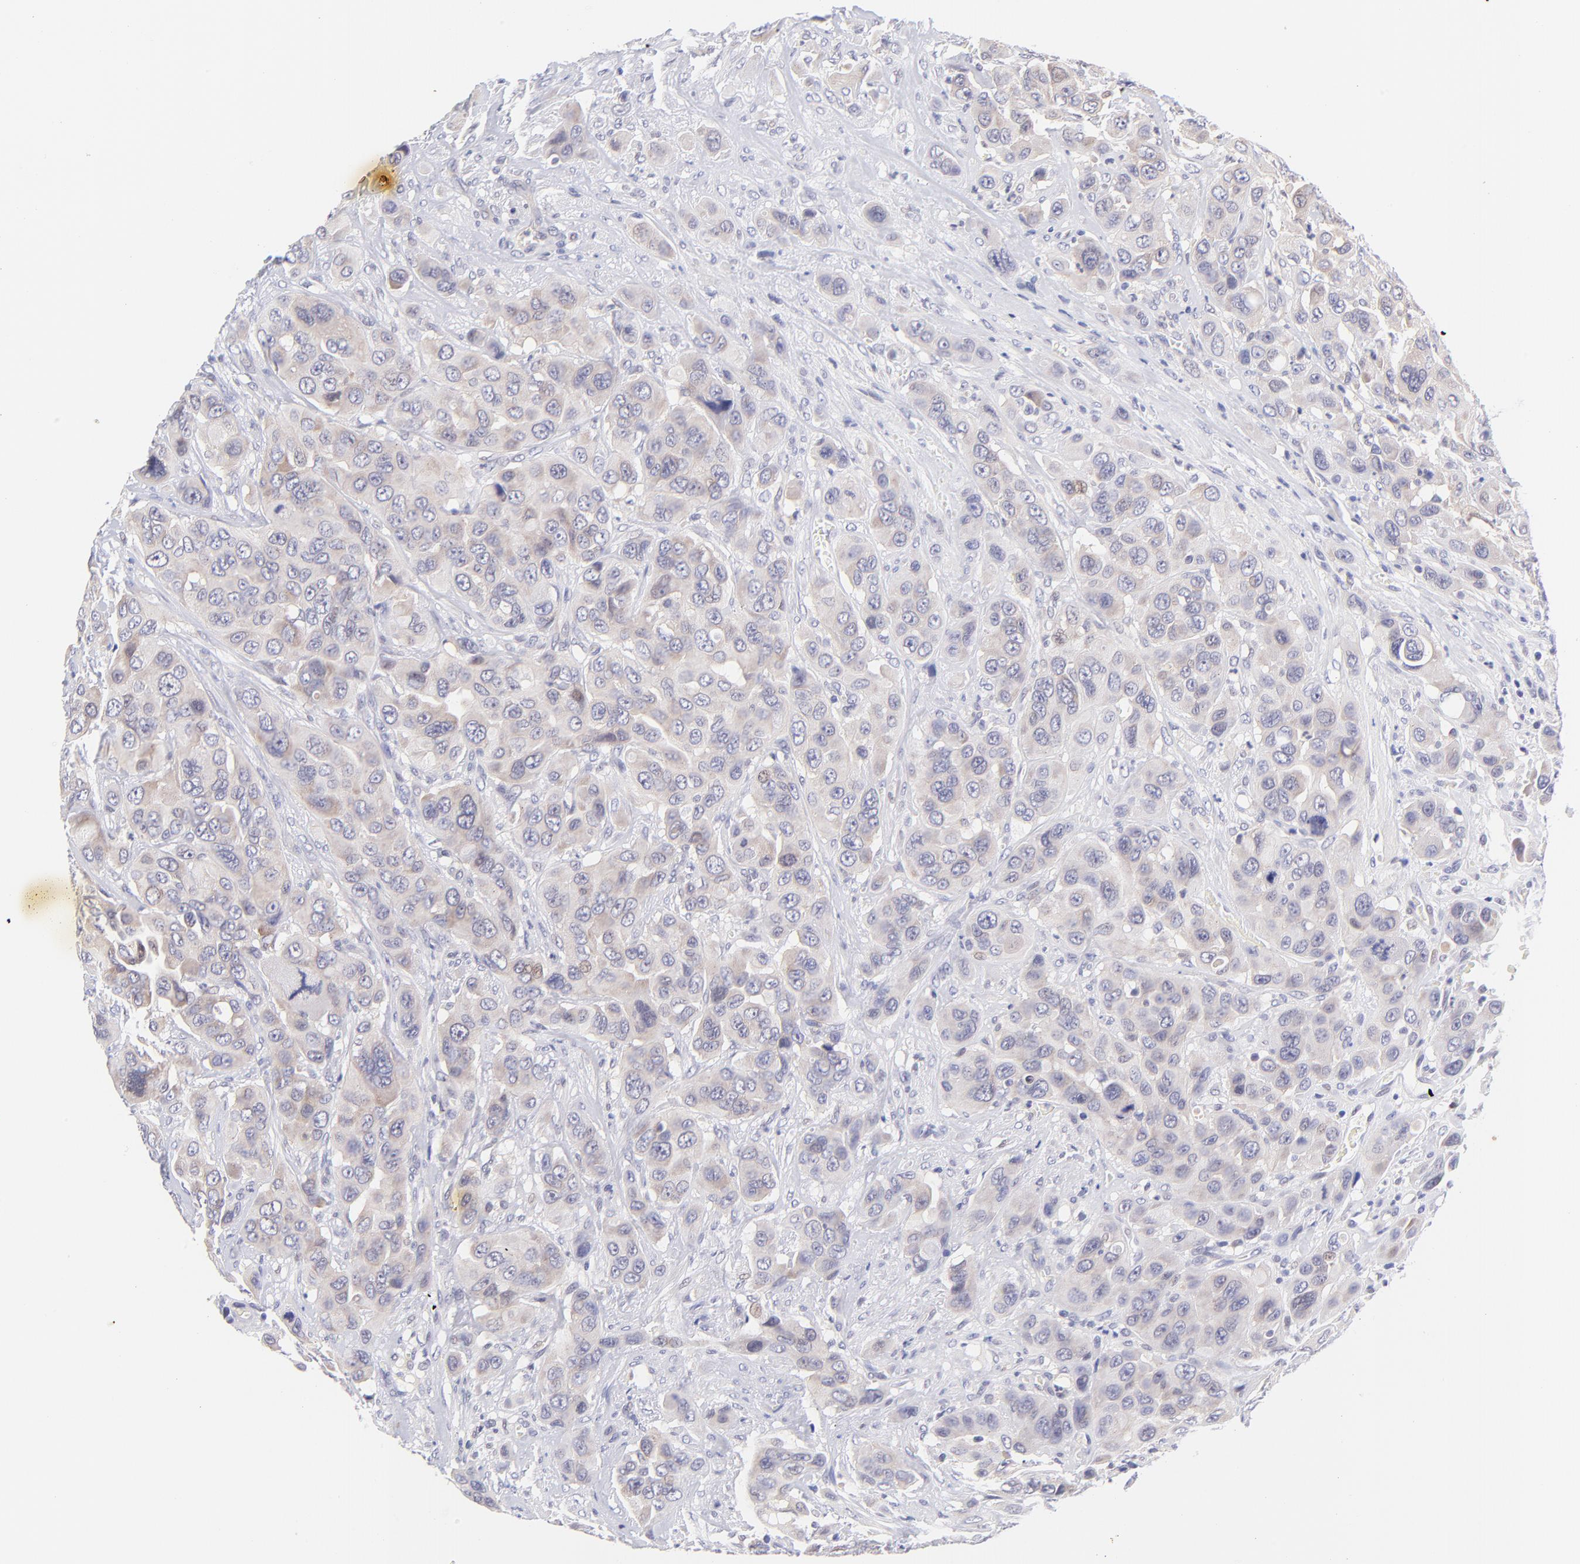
{"staining": {"intensity": "weak", "quantity": ">75%", "location": "cytoplasmic/membranous"}, "tissue": "urothelial cancer", "cell_type": "Tumor cells", "image_type": "cancer", "snomed": [{"axis": "morphology", "description": "Urothelial carcinoma, High grade"}, {"axis": "topography", "description": "Urinary bladder"}], "caption": "The immunohistochemical stain shows weak cytoplasmic/membranous expression in tumor cells of urothelial carcinoma (high-grade) tissue.", "gene": "PBDC1", "patient": {"sex": "male", "age": 73}}